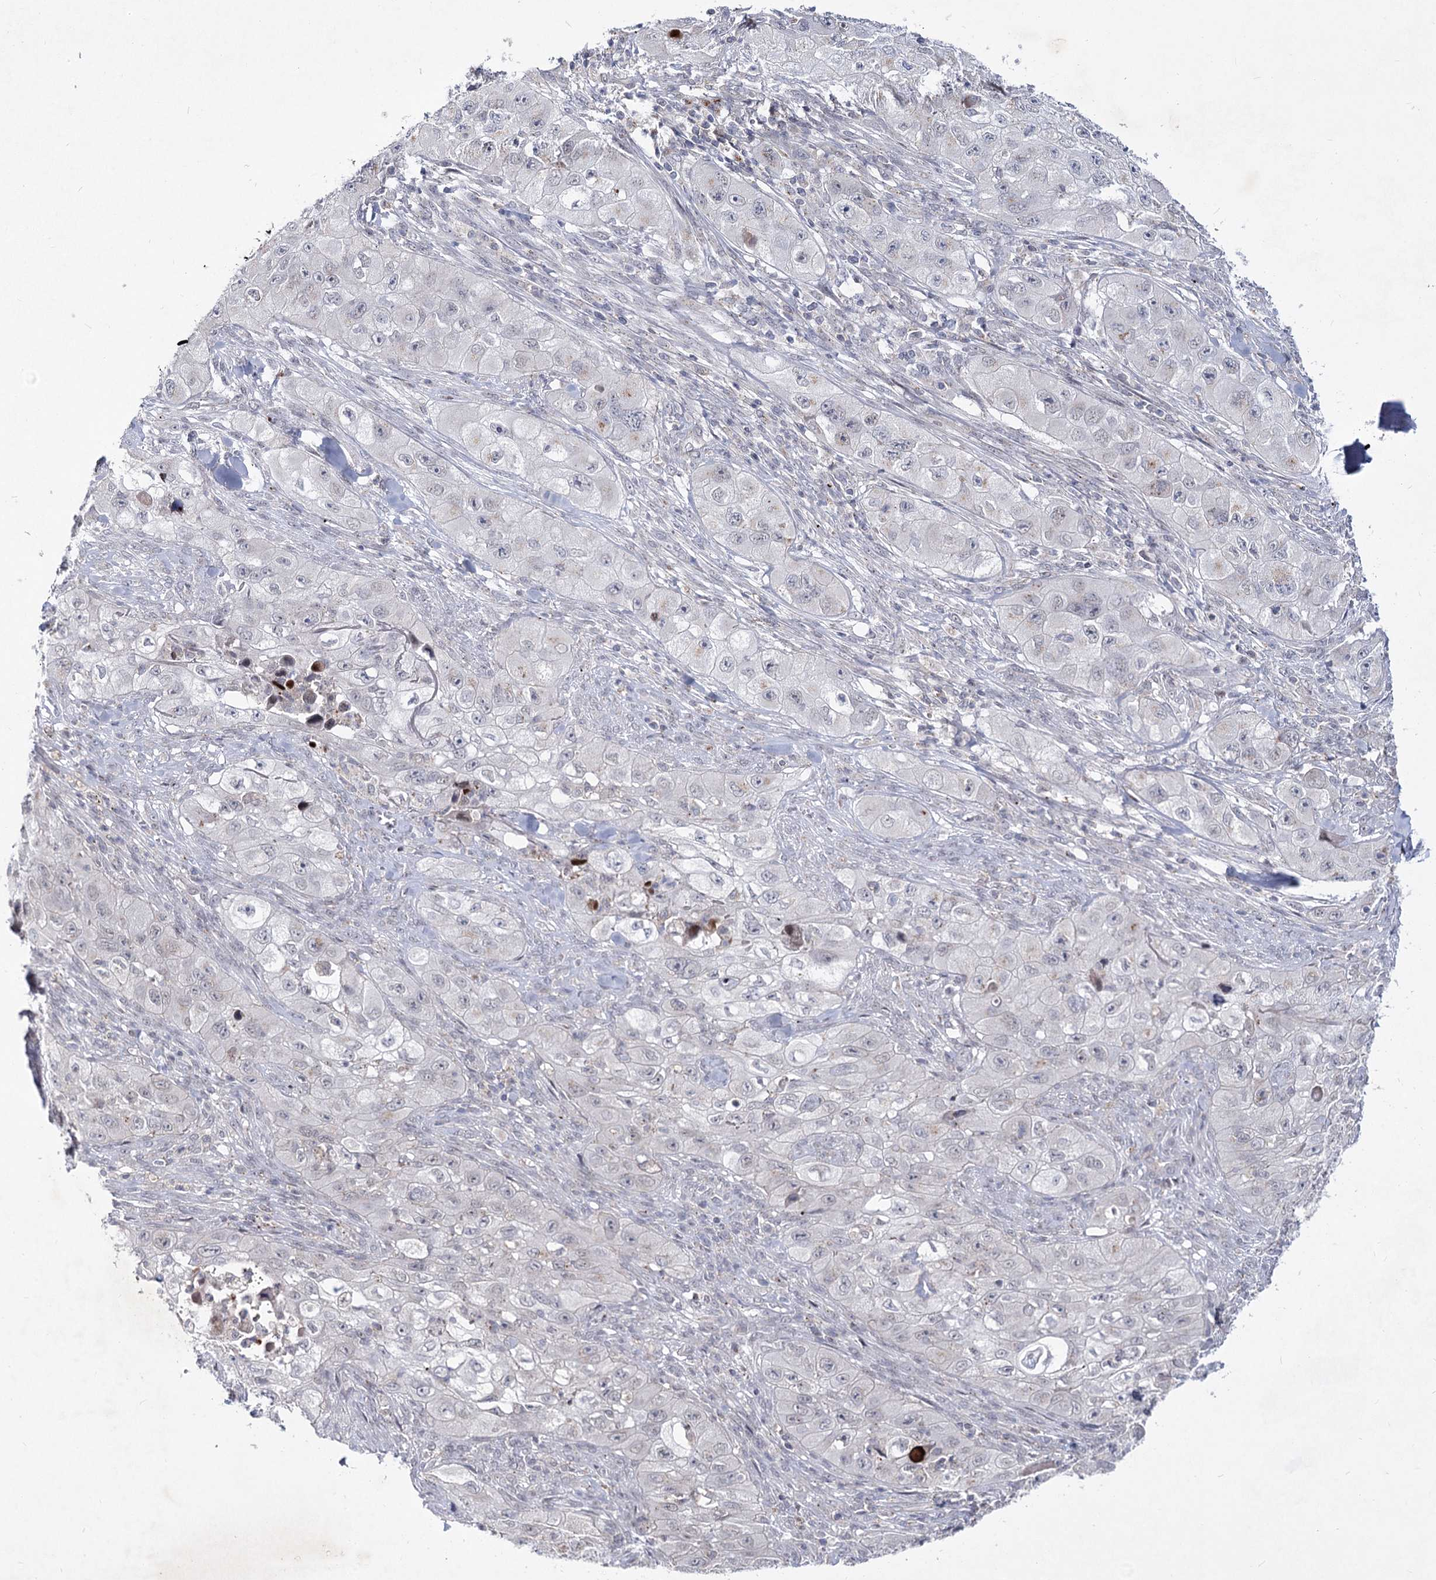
{"staining": {"intensity": "negative", "quantity": "none", "location": "none"}, "tissue": "skin cancer", "cell_type": "Tumor cells", "image_type": "cancer", "snomed": [{"axis": "morphology", "description": "Squamous cell carcinoma, NOS"}, {"axis": "topography", "description": "Skin"}, {"axis": "topography", "description": "Subcutis"}], "caption": "The micrograph reveals no staining of tumor cells in squamous cell carcinoma (skin).", "gene": "ATL2", "patient": {"sex": "male", "age": 73}}